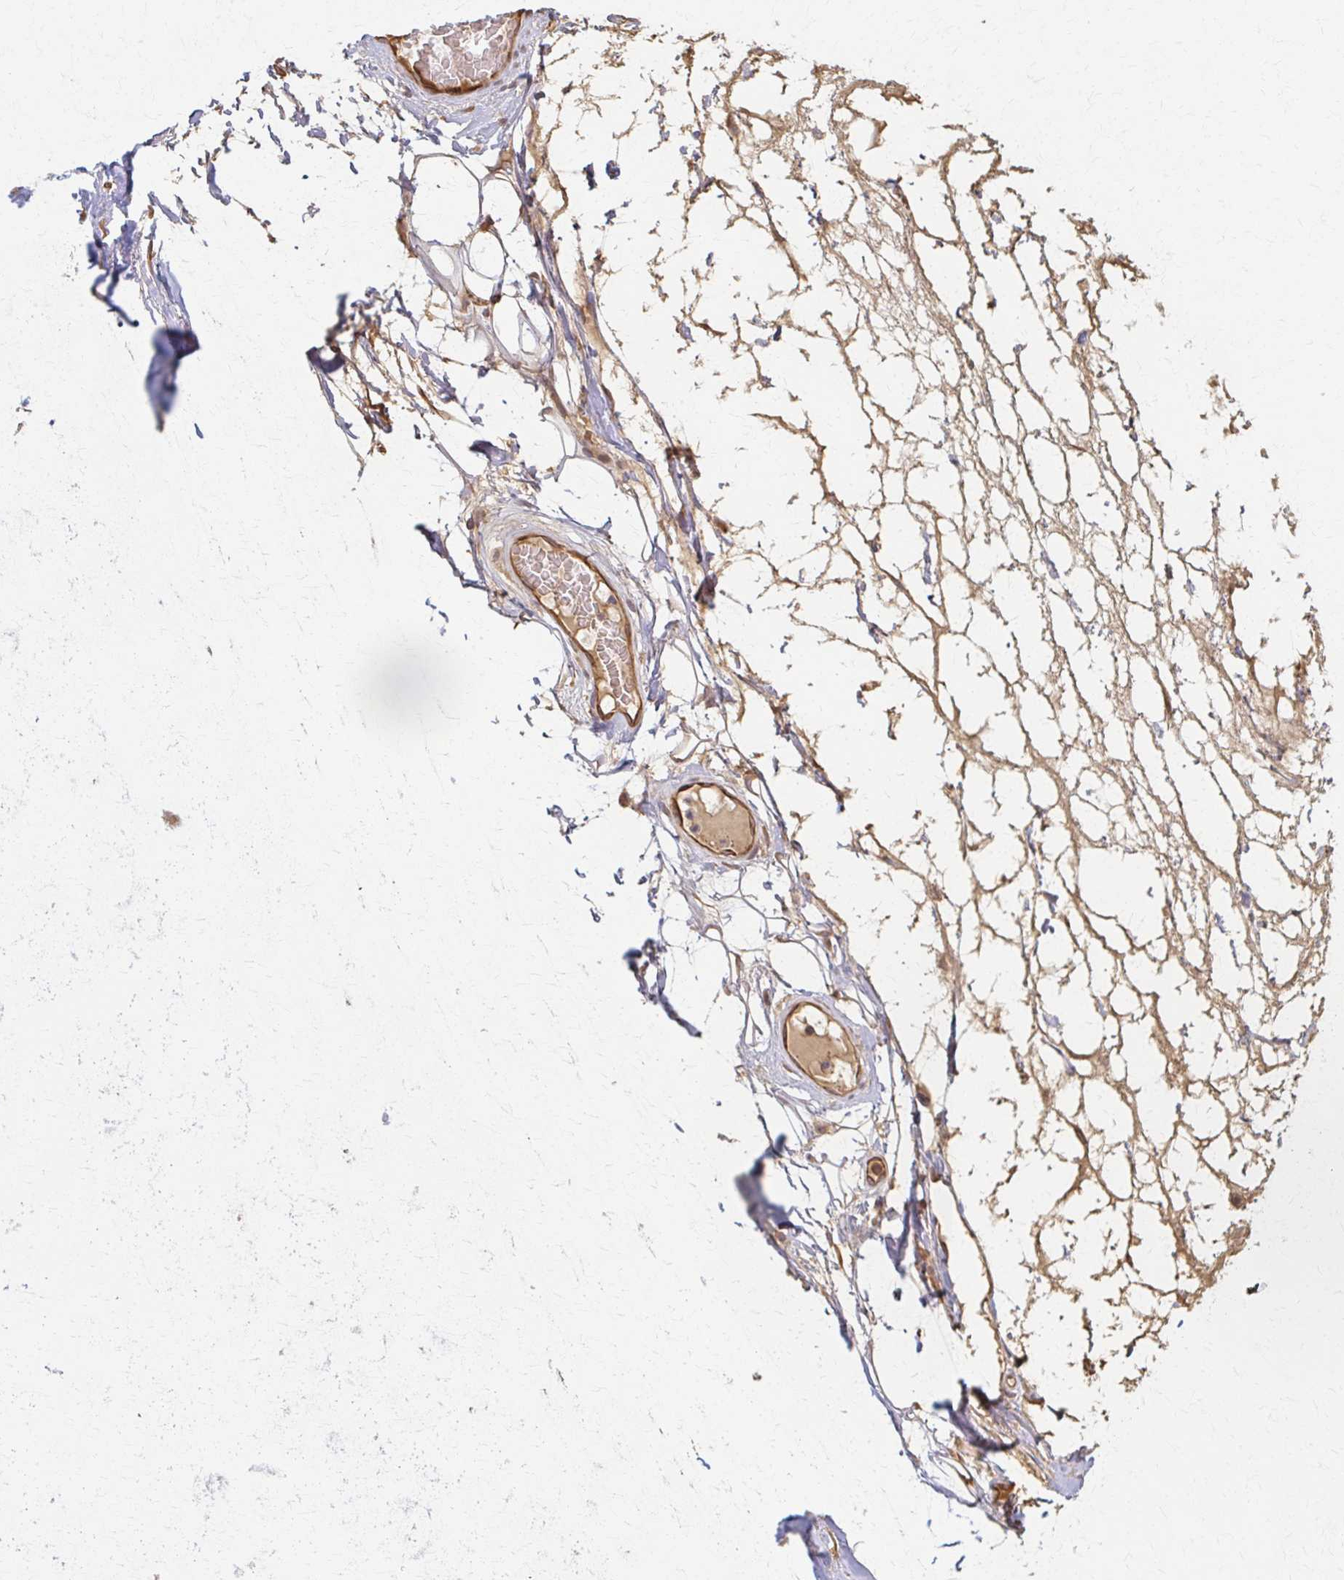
{"staining": {"intensity": "moderate", "quantity": ">75%", "location": "cytoplasmic/membranous"}, "tissue": "adipose tissue", "cell_type": "Adipocytes", "image_type": "normal", "snomed": [{"axis": "morphology", "description": "Normal tissue, NOS"}, {"axis": "topography", "description": "Lymph node"}, {"axis": "topography", "description": "Cartilage tissue"}, {"axis": "topography", "description": "Nasopharynx"}], "caption": "Protein staining shows moderate cytoplasmic/membranous expression in approximately >75% of adipocytes in benign adipose tissue. The staining is performed using DAB (3,3'-diaminobenzidine) brown chromogen to label protein expression. The nuclei are counter-stained blue using hematoxylin.", "gene": "ARHGAP35", "patient": {"sex": "male", "age": 63}}